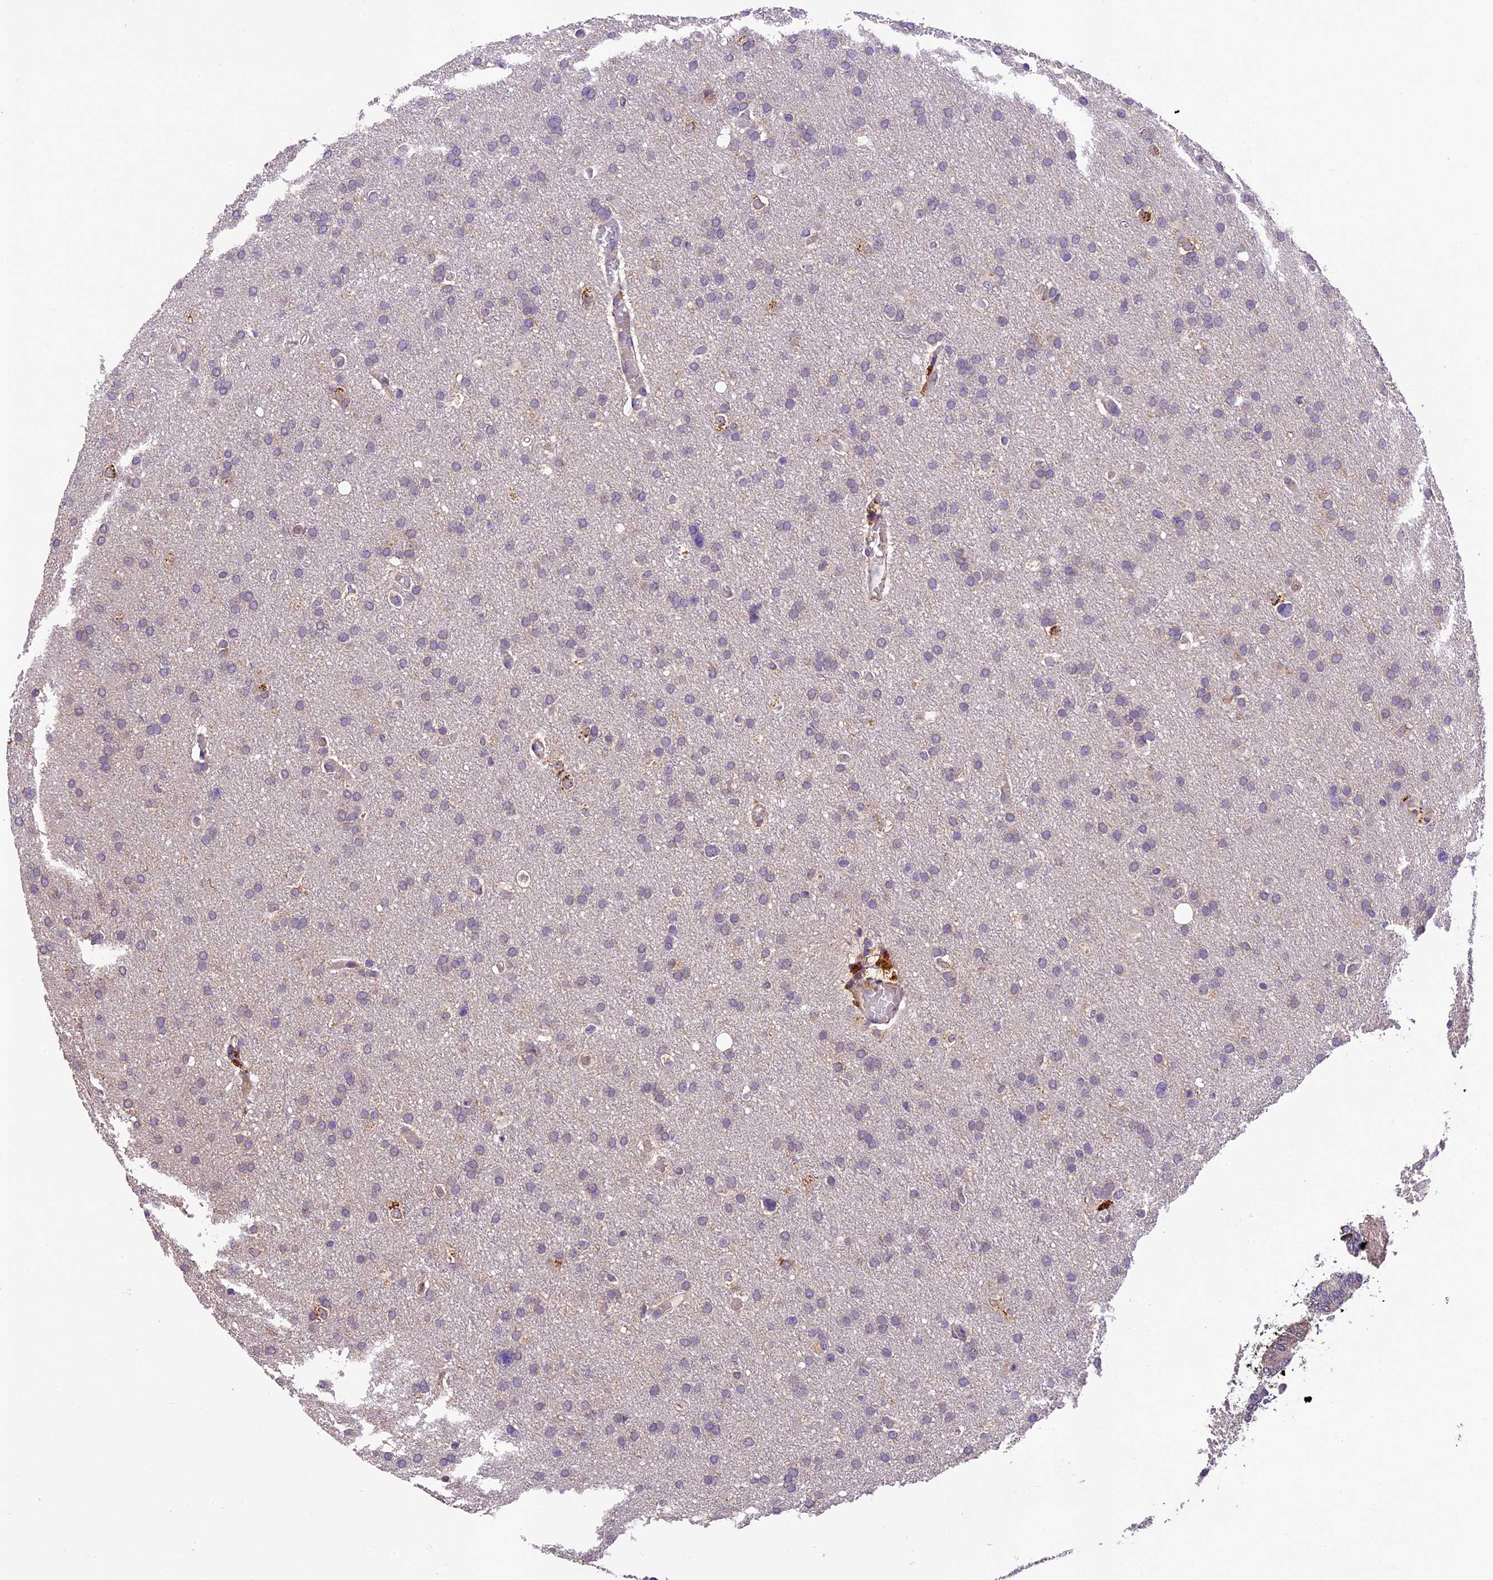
{"staining": {"intensity": "negative", "quantity": "none", "location": "none"}, "tissue": "glioma", "cell_type": "Tumor cells", "image_type": "cancer", "snomed": [{"axis": "morphology", "description": "Glioma, malignant, High grade"}, {"axis": "topography", "description": "Cerebral cortex"}], "caption": "Protein analysis of glioma demonstrates no significant expression in tumor cells. (DAB IHC, high magnification).", "gene": "DGKH", "patient": {"sex": "female", "age": 36}}